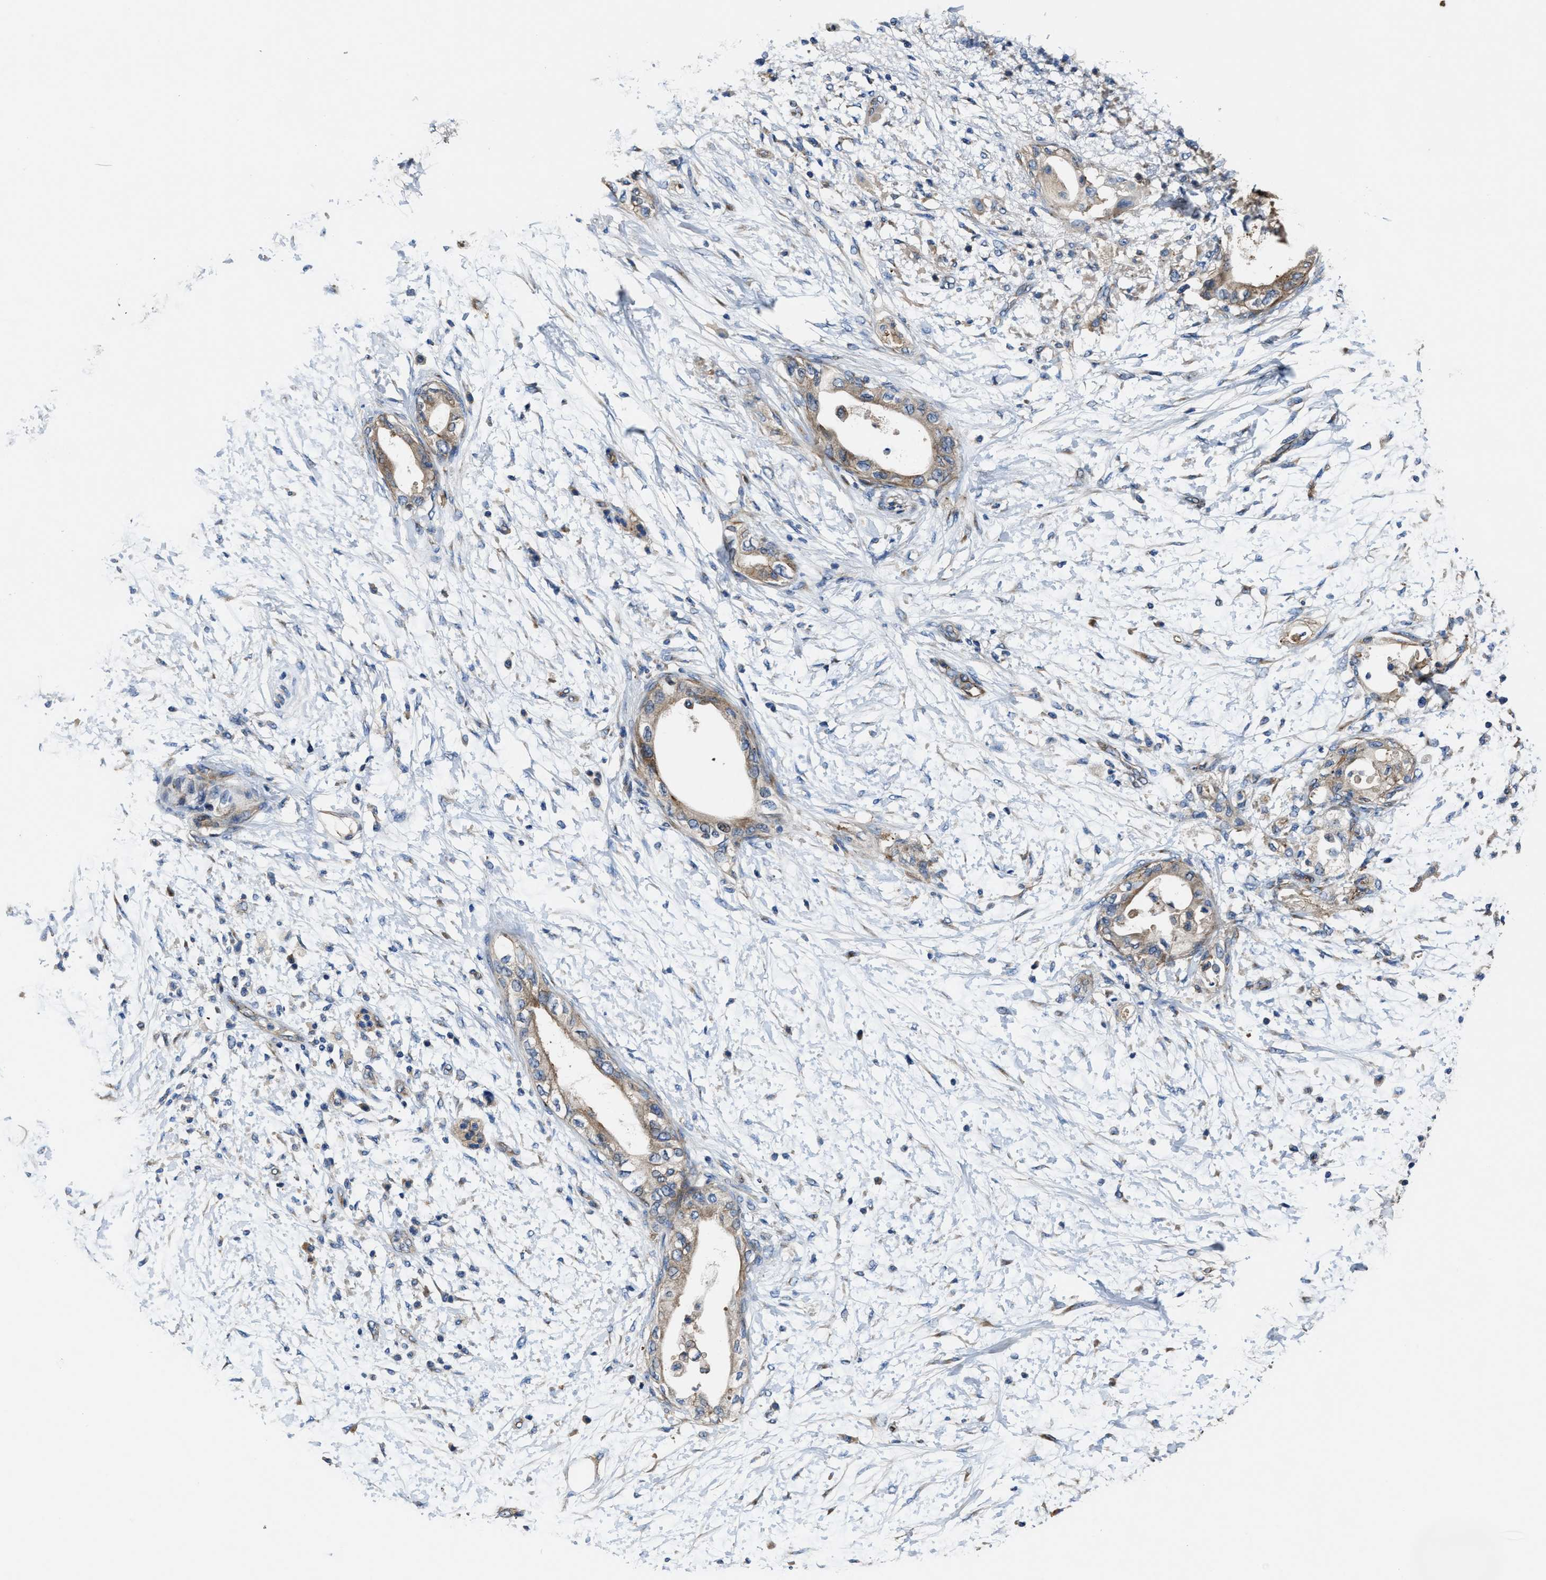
{"staining": {"intensity": "moderate", "quantity": ">75%", "location": "cytoplasmic/membranous"}, "tissue": "adipose tissue", "cell_type": "Adipocytes", "image_type": "normal", "snomed": [{"axis": "morphology", "description": "Normal tissue, NOS"}, {"axis": "morphology", "description": "Adenocarcinoma, NOS"}, {"axis": "topography", "description": "Duodenum"}, {"axis": "topography", "description": "Peripheral nerve tissue"}], "caption": "Adipocytes demonstrate medium levels of moderate cytoplasmic/membranous positivity in about >75% of cells in benign adipose tissue.", "gene": "PTAR1", "patient": {"sex": "female", "age": 60}}